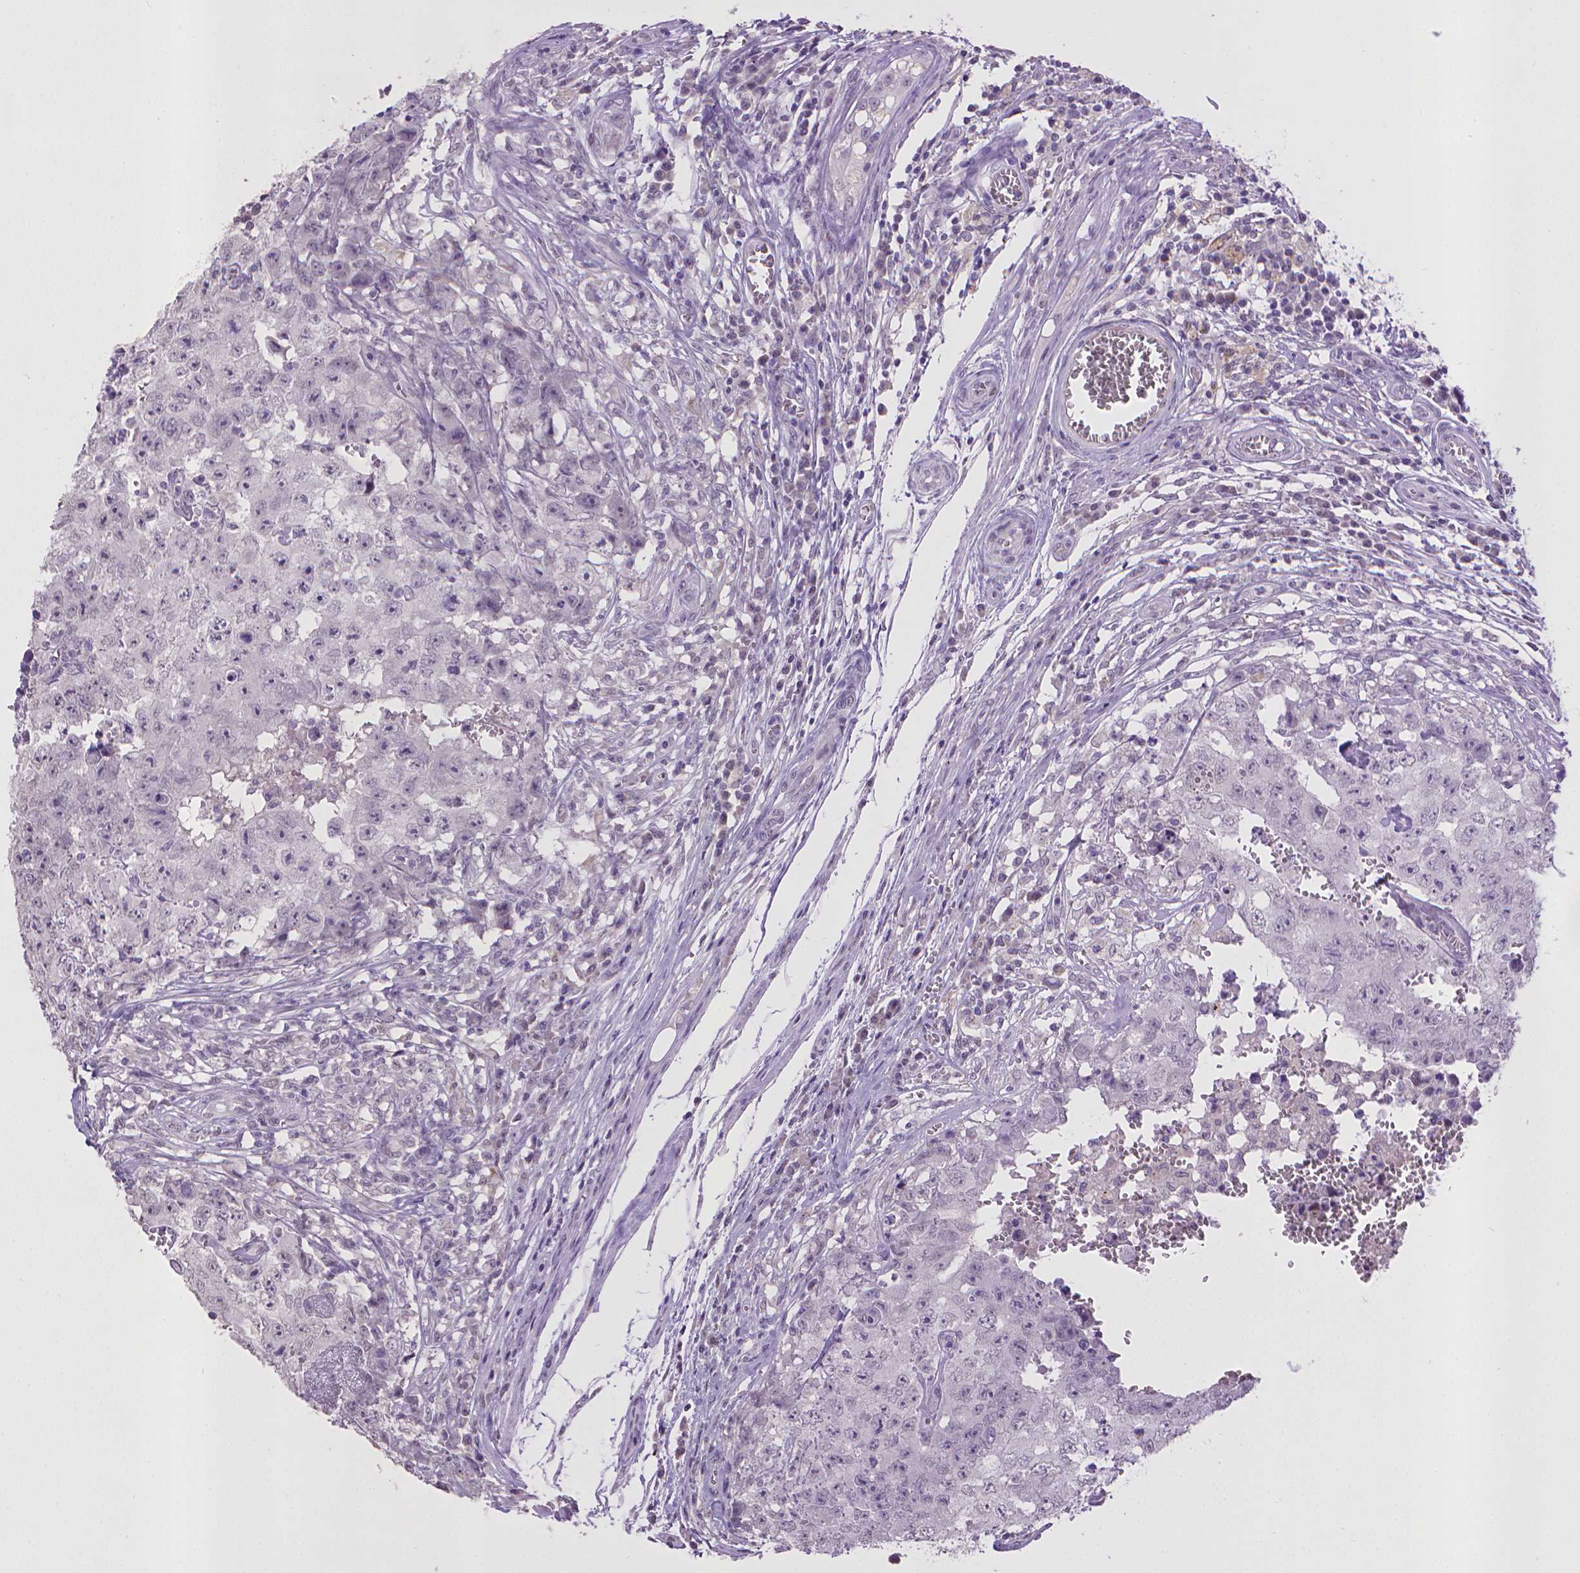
{"staining": {"intensity": "negative", "quantity": "none", "location": "none"}, "tissue": "testis cancer", "cell_type": "Tumor cells", "image_type": "cancer", "snomed": [{"axis": "morphology", "description": "Carcinoma, Embryonal, NOS"}, {"axis": "topography", "description": "Testis"}], "caption": "Tumor cells are negative for protein expression in human testis embryonal carcinoma. (Brightfield microscopy of DAB immunohistochemistry (IHC) at high magnification).", "gene": "KMO", "patient": {"sex": "male", "age": 36}}